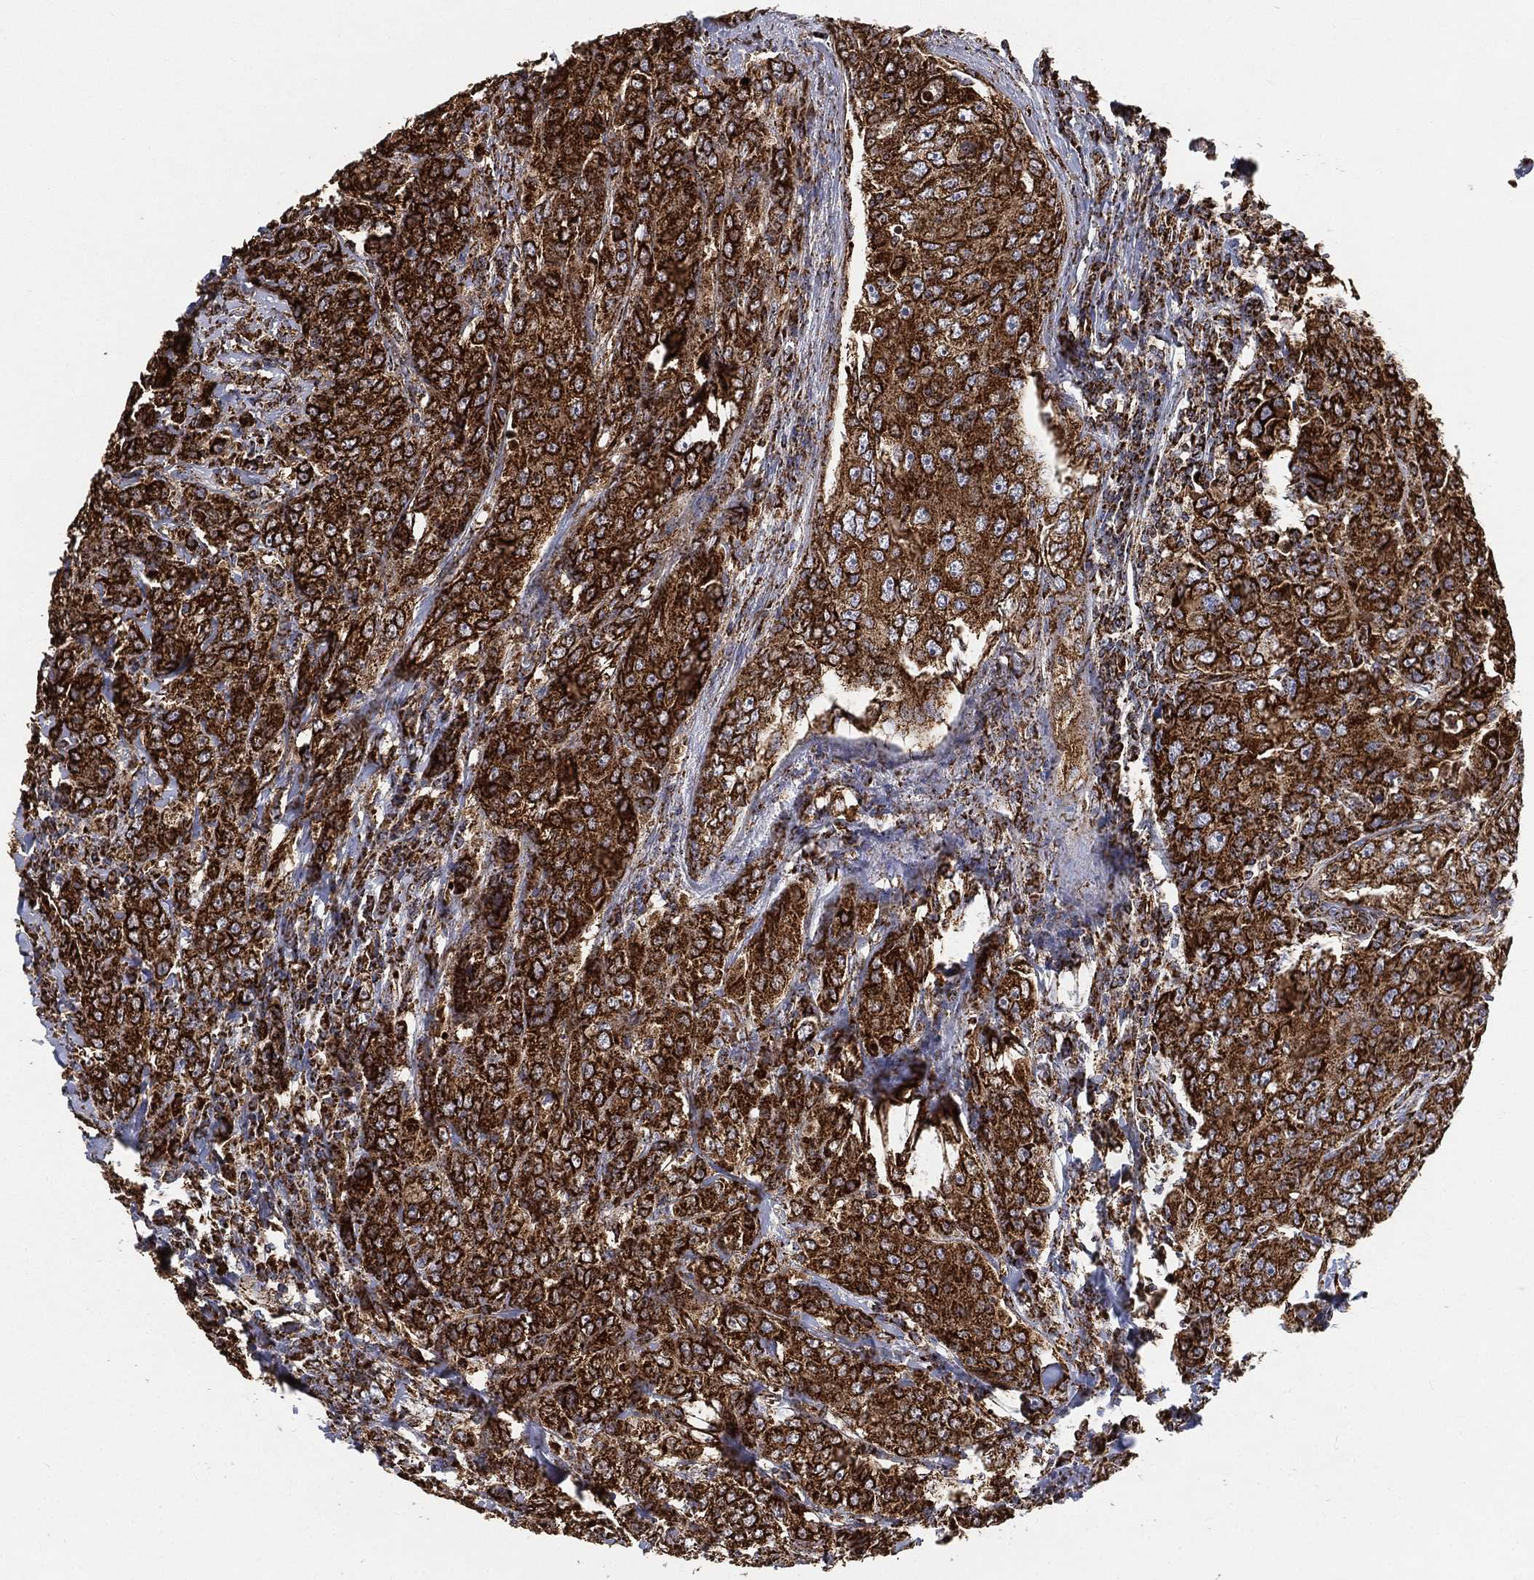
{"staining": {"intensity": "strong", "quantity": ">75%", "location": "cytoplasmic/membranous"}, "tissue": "breast cancer", "cell_type": "Tumor cells", "image_type": "cancer", "snomed": [{"axis": "morphology", "description": "Duct carcinoma"}, {"axis": "topography", "description": "Breast"}], "caption": "Brown immunohistochemical staining in breast intraductal carcinoma exhibits strong cytoplasmic/membranous staining in approximately >75% of tumor cells. (brown staining indicates protein expression, while blue staining denotes nuclei).", "gene": "SLC38A7", "patient": {"sex": "female", "age": 43}}